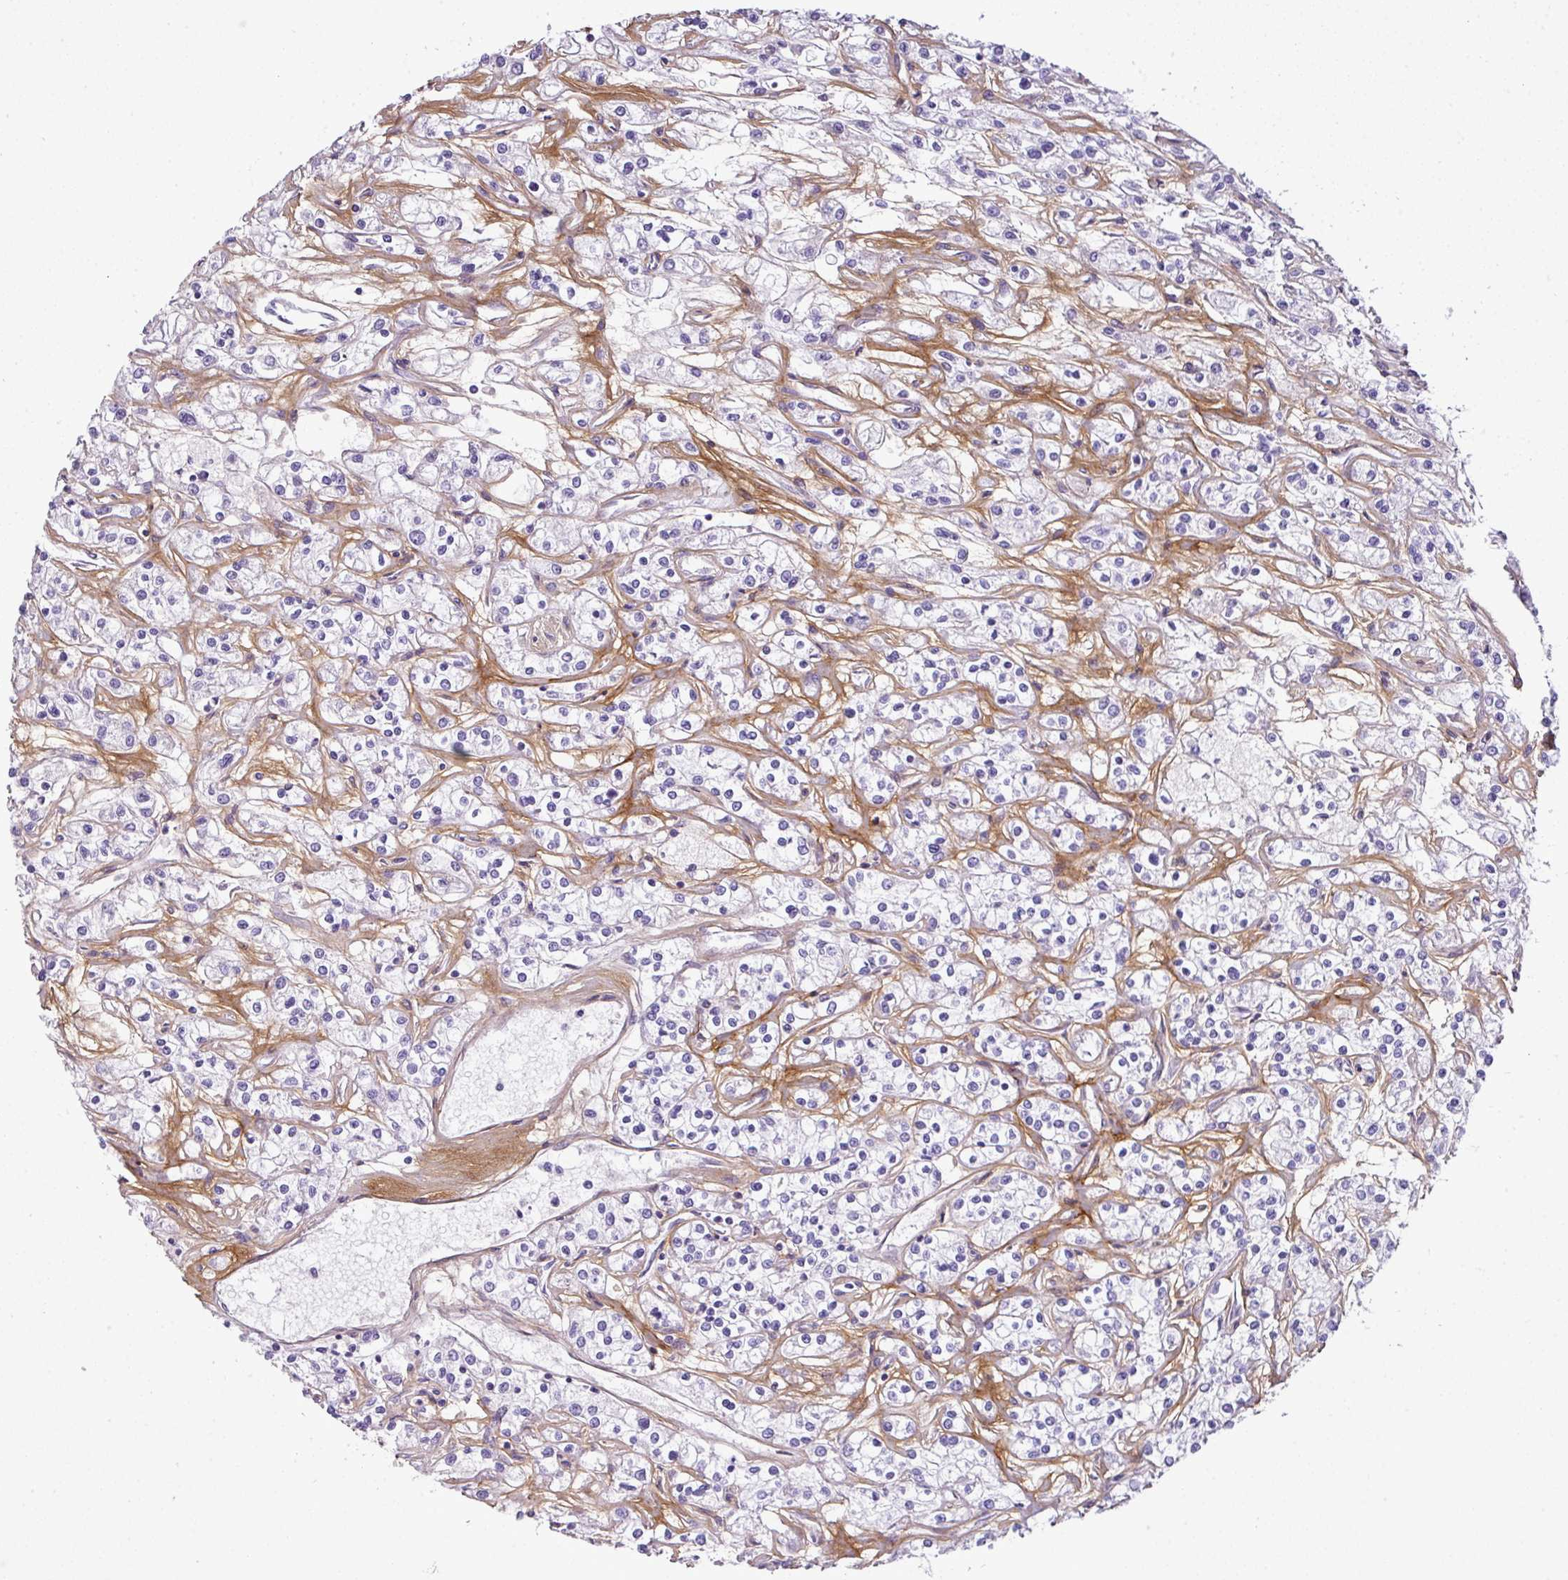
{"staining": {"intensity": "negative", "quantity": "none", "location": "none"}, "tissue": "renal cancer", "cell_type": "Tumor cells", "image_type": "cancer", "snomed": [{"axis": "morphology", "description": "Adenocarcinoma, NOS"}, {"axis": "topography", "description": "Kidney"}], "caption": "Histopathology image shows no protein positivity in tumor cells of renal cancer tissue.", "gene": "PARD6G", "patient": {"sex": "female", "age": 59}}